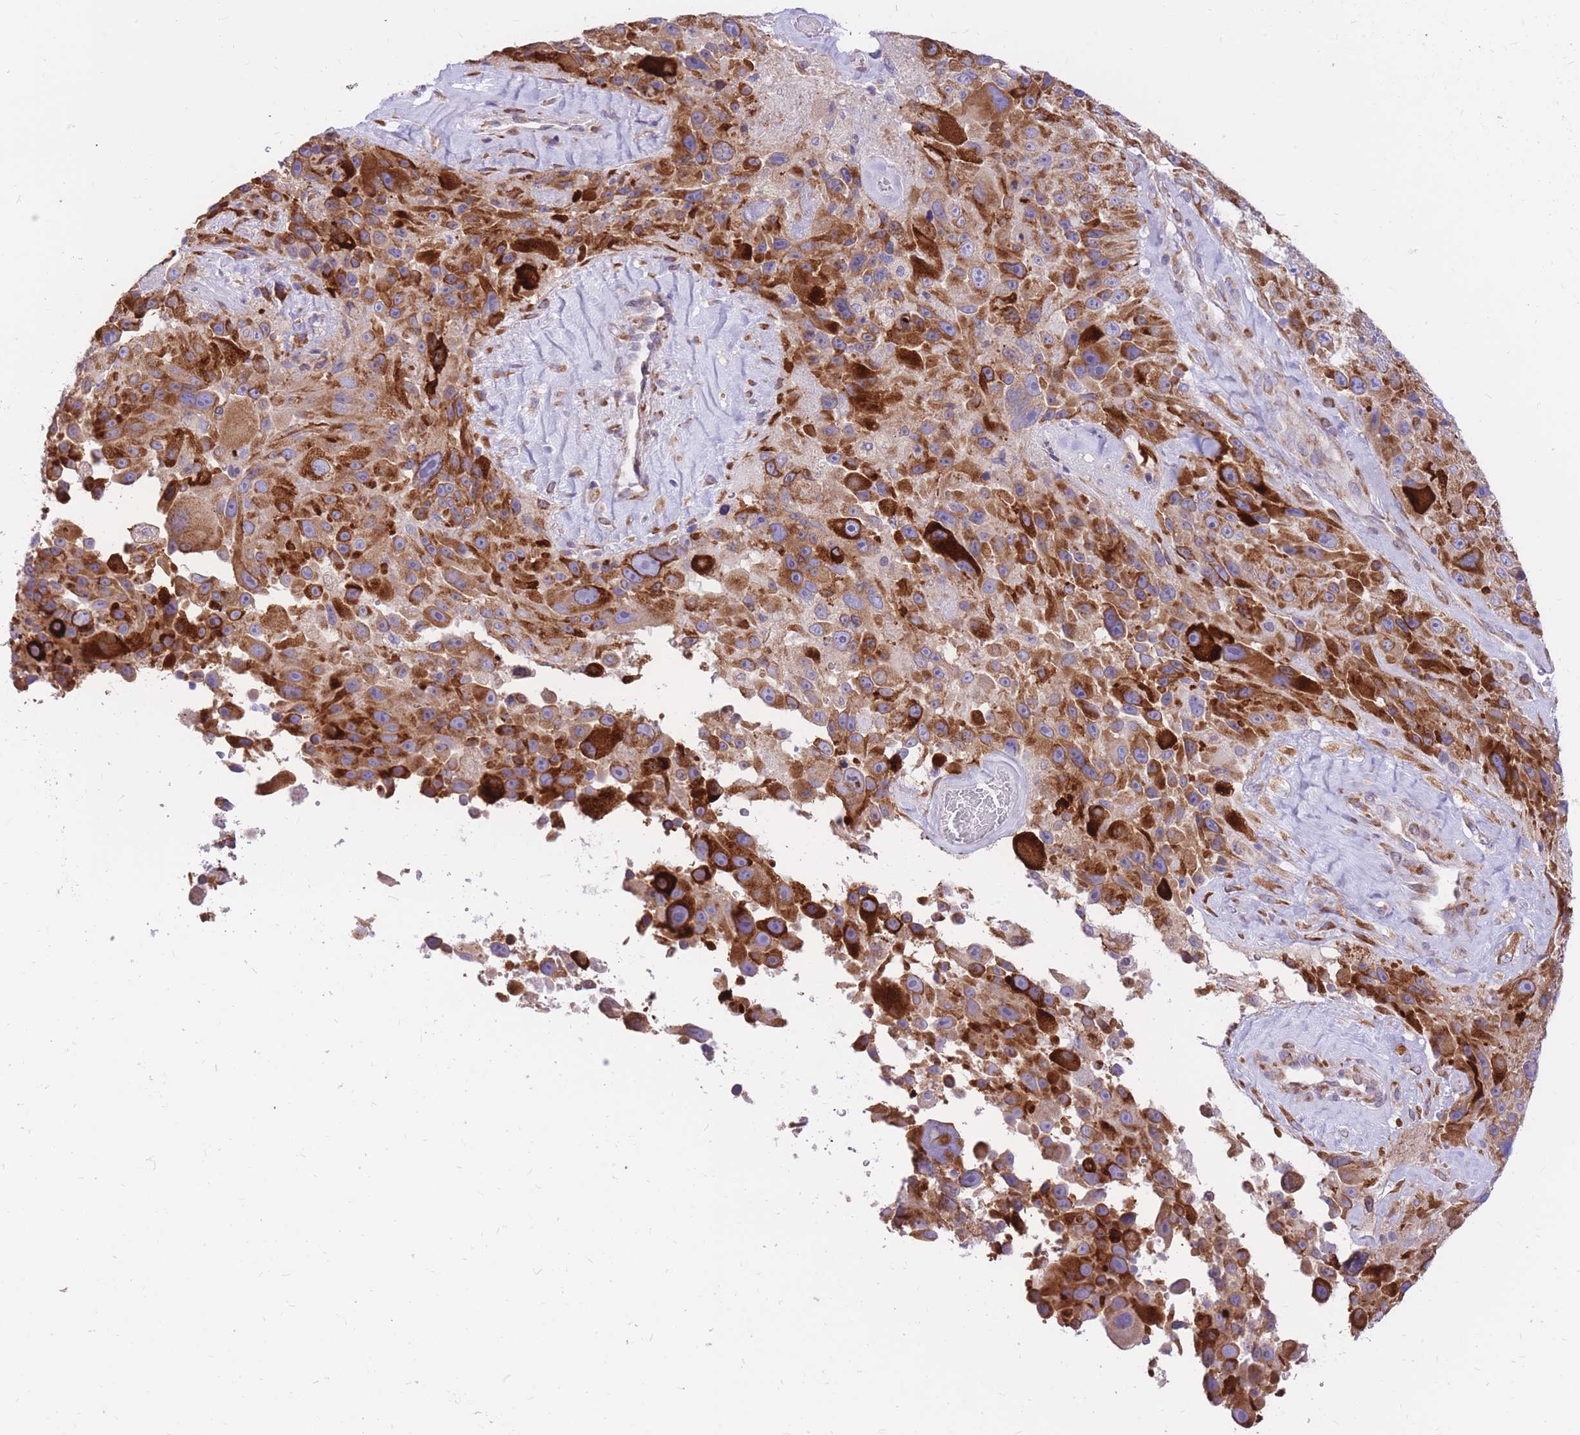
{"staining": {"intensity": "moderate", "quantity": ">75%", "location": "cytoplasmic/membranous"}, "tissue": "melanoma", "cell_type": "Tumor cells", "image_type": "cancer", "snomed": [{"axis": "morphology", "description": "Malignant melanoma, Metastatic site"}, {"axis": "topography", "description": "Lymph node"}], "caption": "This is a histology image of IHC staining of melanoma, which shows moderate staining in the cytoplasmic/membranous of tumor cells.", "gene": "GBP7", "patient": {"sex": "male", "age": 62}}